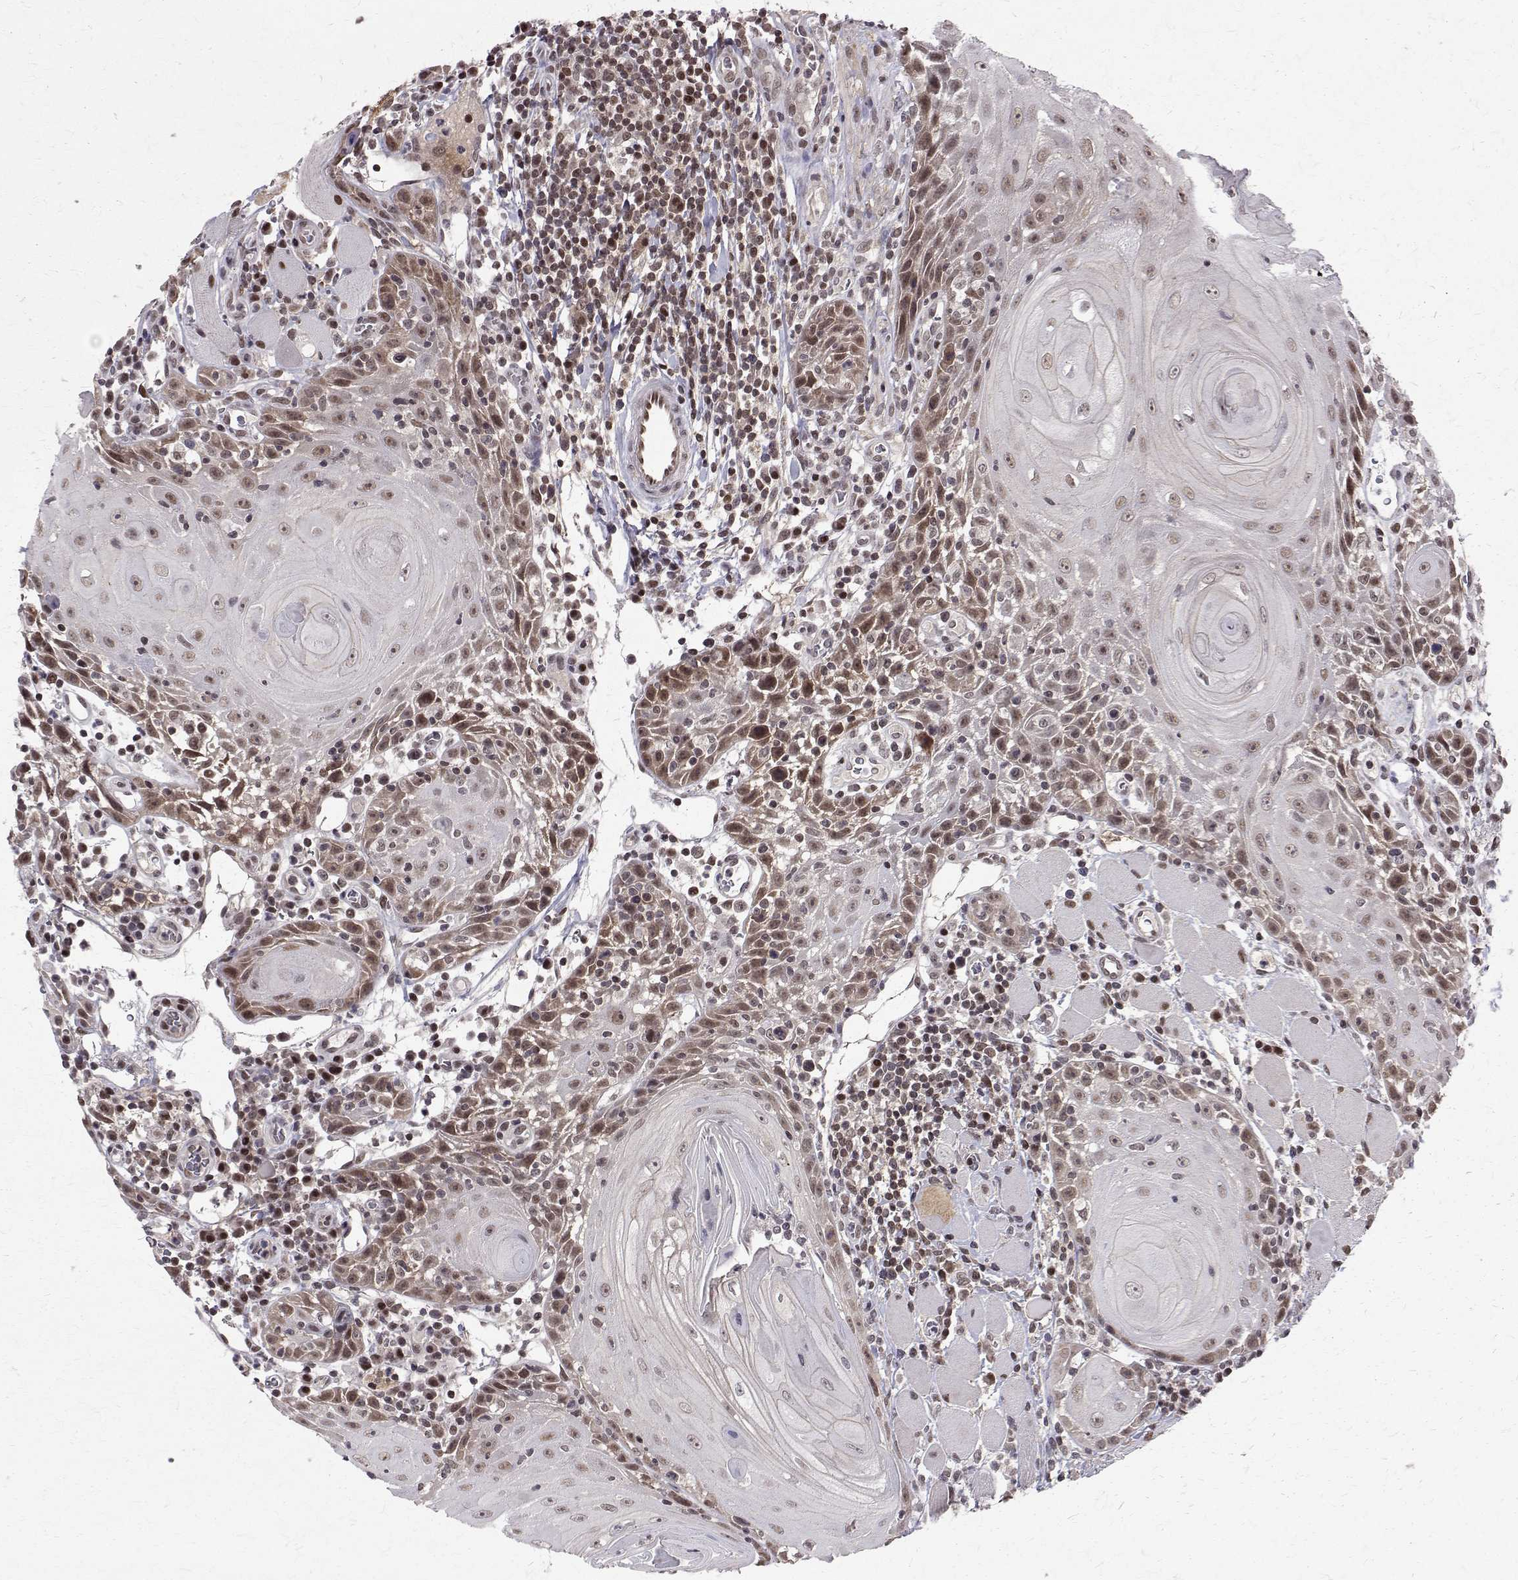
{"staining": {"intensity": "moderate", "quantity": "25%-75%", "location": "cytoplasmic/membranous,nuclear"}, "tissue": "head and neck cancer", "cell_type": "Tumor cells", "image_type": "cancer", "snomed": [{"axis": "morphology", "description": "Squamous cell carcinoma, NOS"}, {"axis": "topography", "description": "Head-Neck"}], "caption": "This image reveals IHC staining of head and neck squamous cell carcinoma, with medium moderate cytoplasmic/membranous and nuclear positivity in approximately 25%-75% of tumor cells.", "gene": "NIF3L1", "patient": {"sex": "male", "age": 52}}